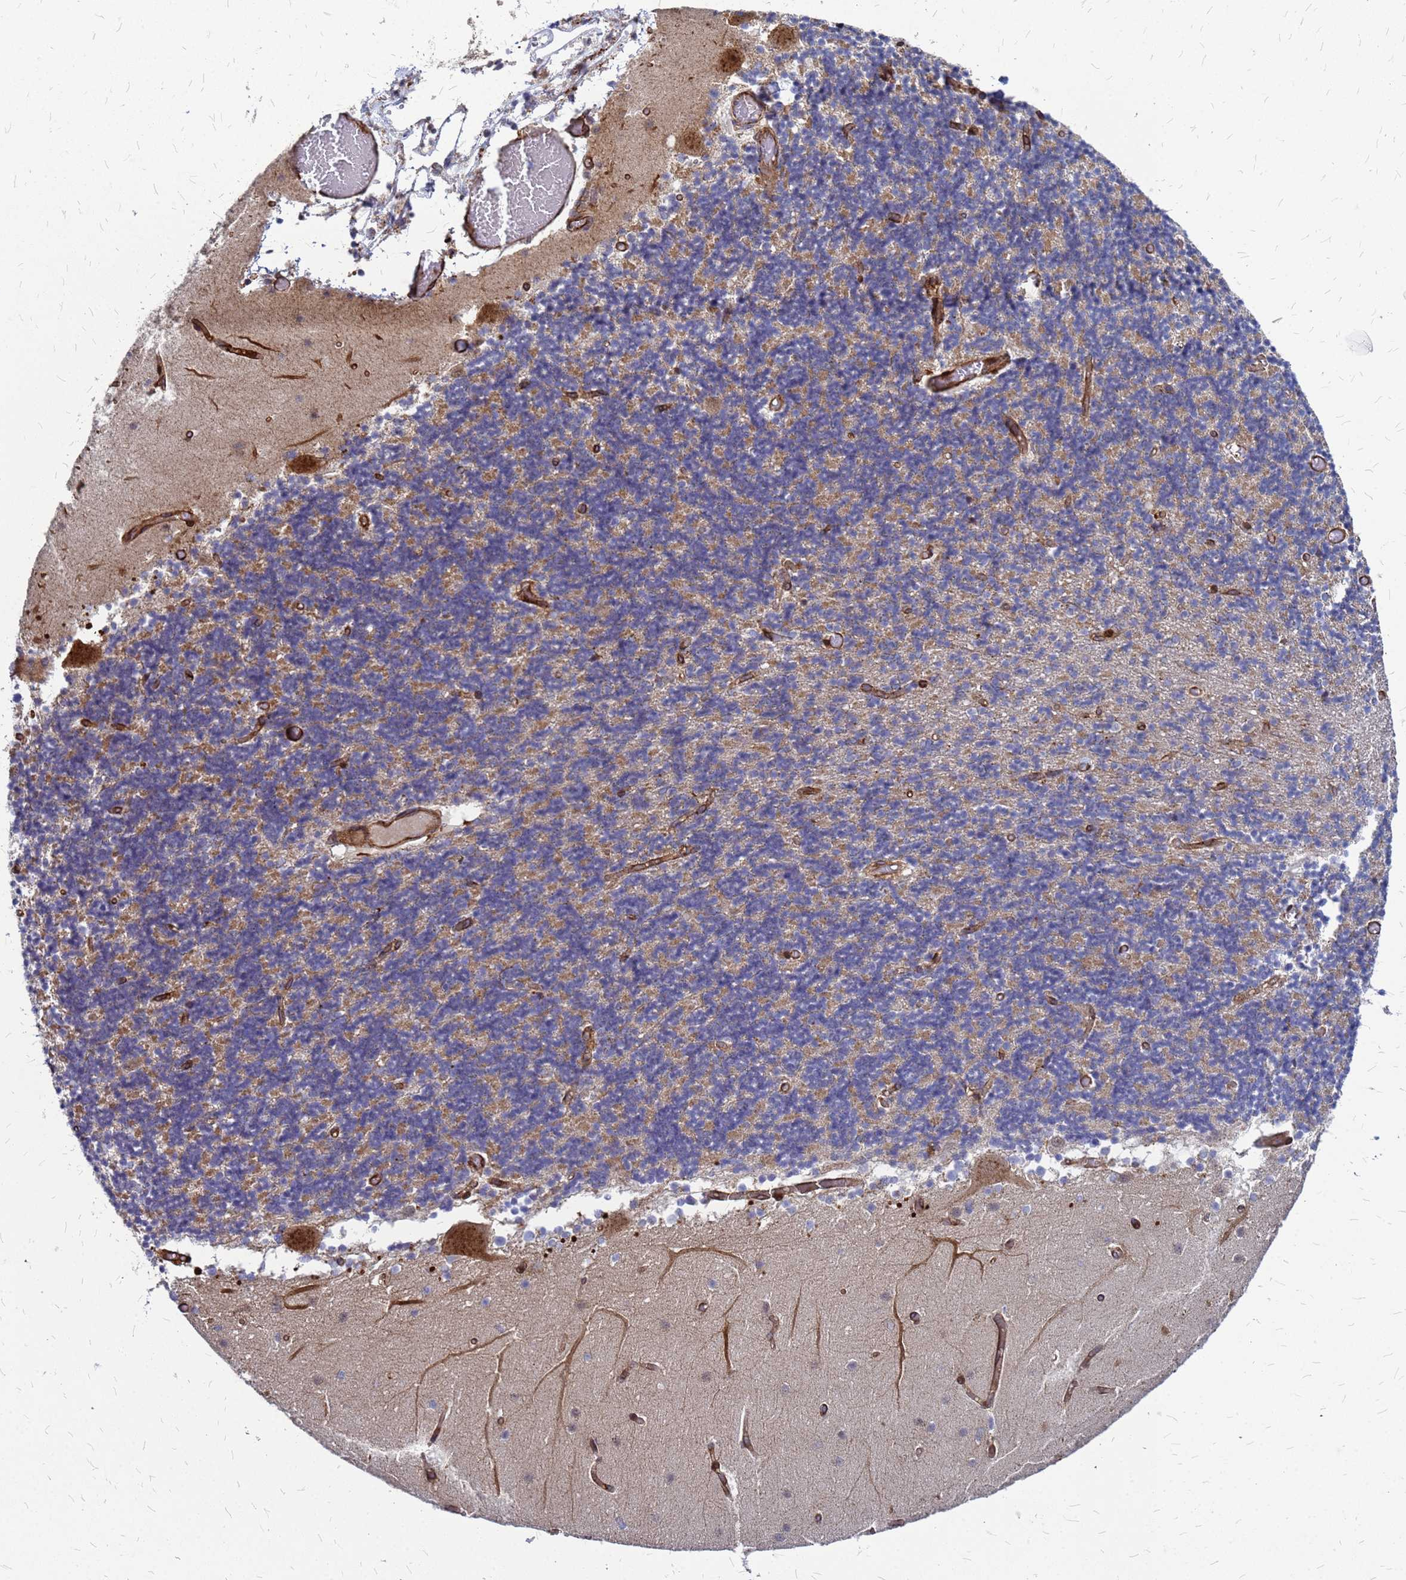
{"staining": {"intensity": "moderate", "quantity": "<25%", "location": "cytoplasmic/membranous"}, "tissue": "cerebellum", "cell_type": "Cells in granular layer", "image_type": "normal", "snomed": [{"axis": "morphology", "description": "Normal tissue, NOS"}, {"axis": "topography", "description": "Cerebellum"}], "caption": "Immunohistochemistry photomicrograph of unremarkable cerebellum: human cerebellum stained using immunohistochemistry shows low levels of moderate protein expression localized specifically in the cytoplasmic/membranous of cells in granular layer, appearing as a cytoplasmic/membranous brown color.", "gene": "NOSTRIN", "patient": {"sex": "female", "age": 28}}